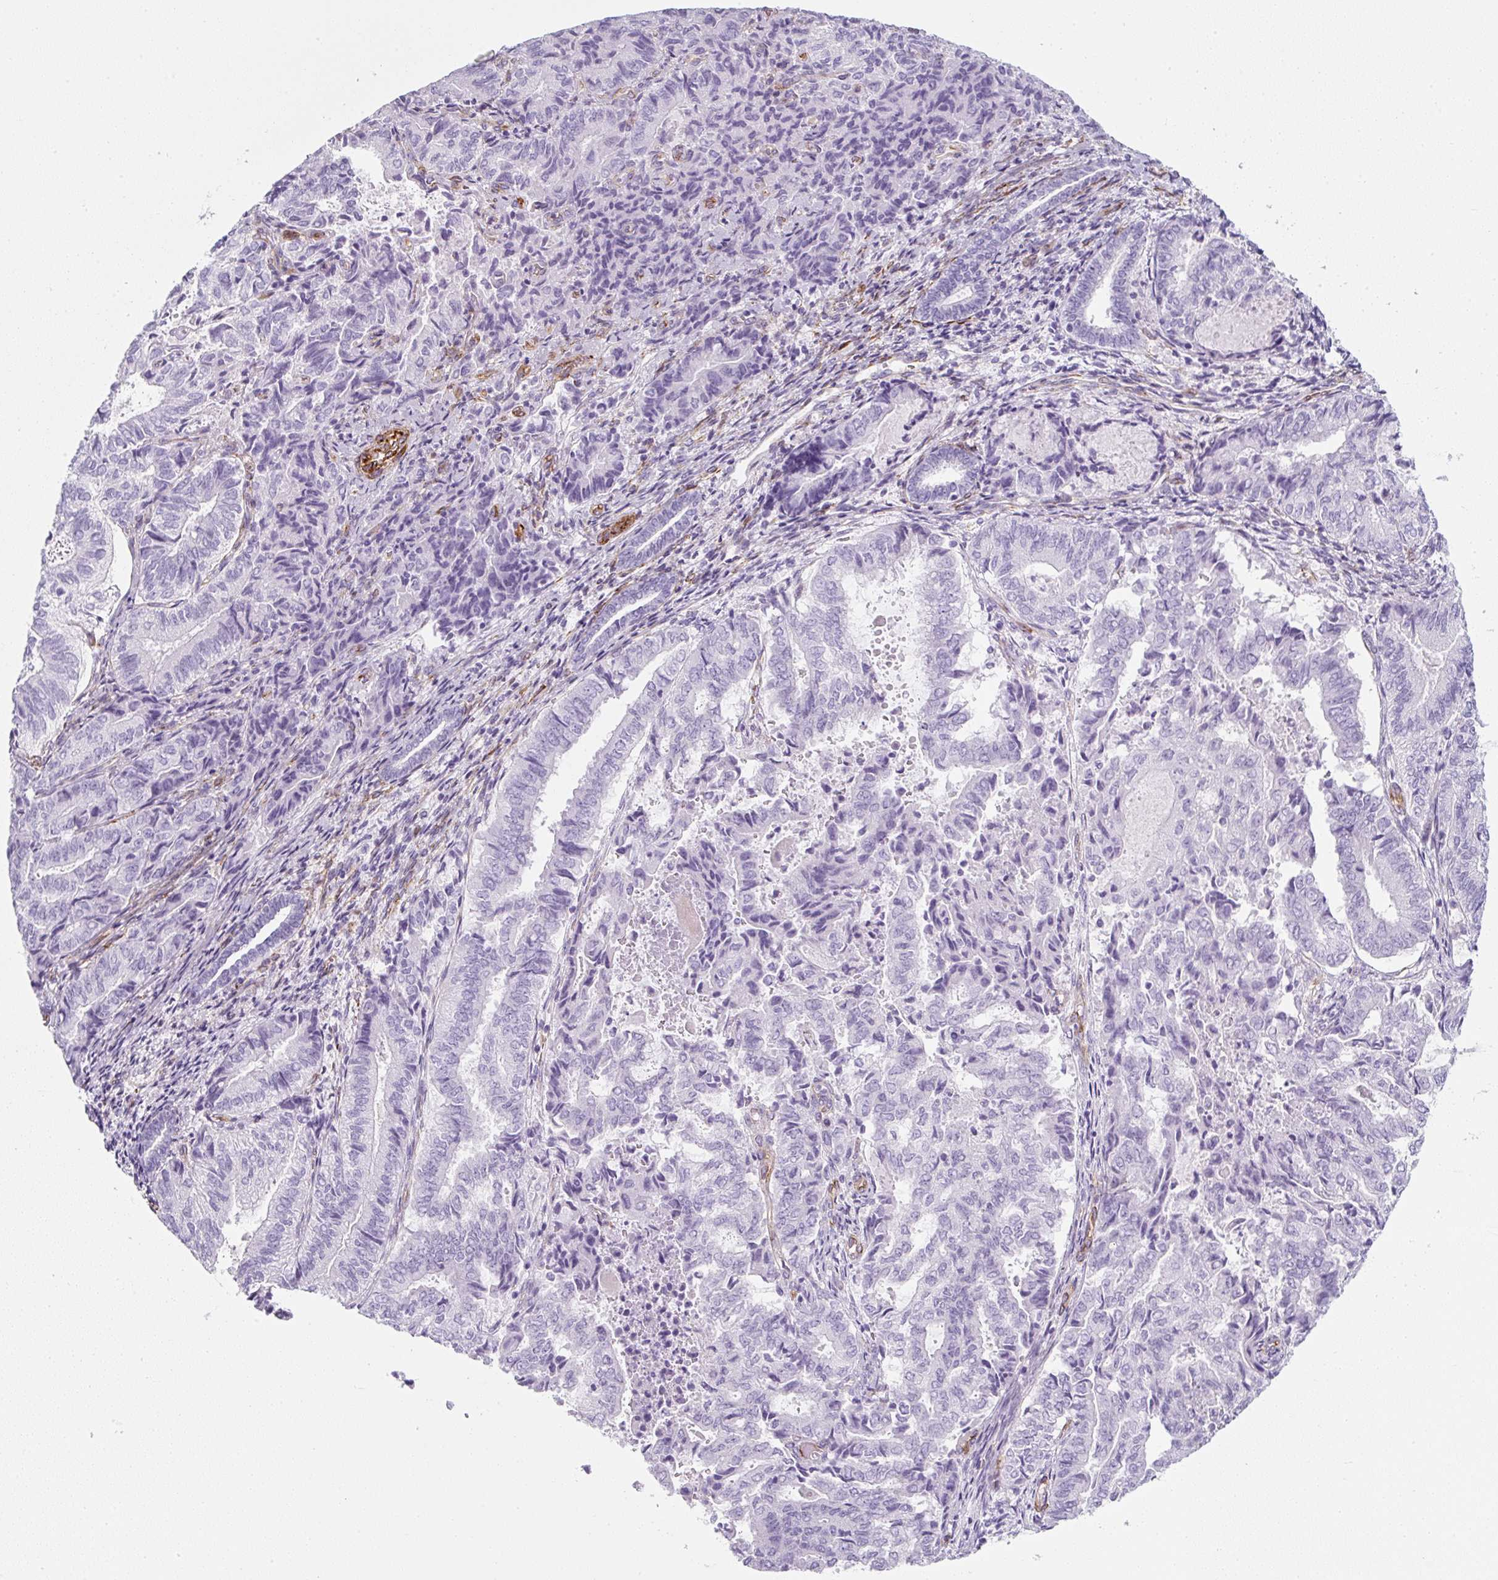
{"staining": {"intensity": "negative", "quantity": "none", "location": "none"}, "tissue": "endometrial cancer", "cell_type": "Tumor cells", "image_type": "cancer", "snomed": [{"axis": "morphology", "description": "Adenocarcinoma, NOS"}, {"axis": "topography", "description": "Endometrium"}], "caption": "IHC photomicrograph of human endometrial adenocarcinoma stained for a protein (brown), which shows no expression in tumor cells.", "gene": "CAVIN3", "patient": {"sex": "female", "age": 80}}